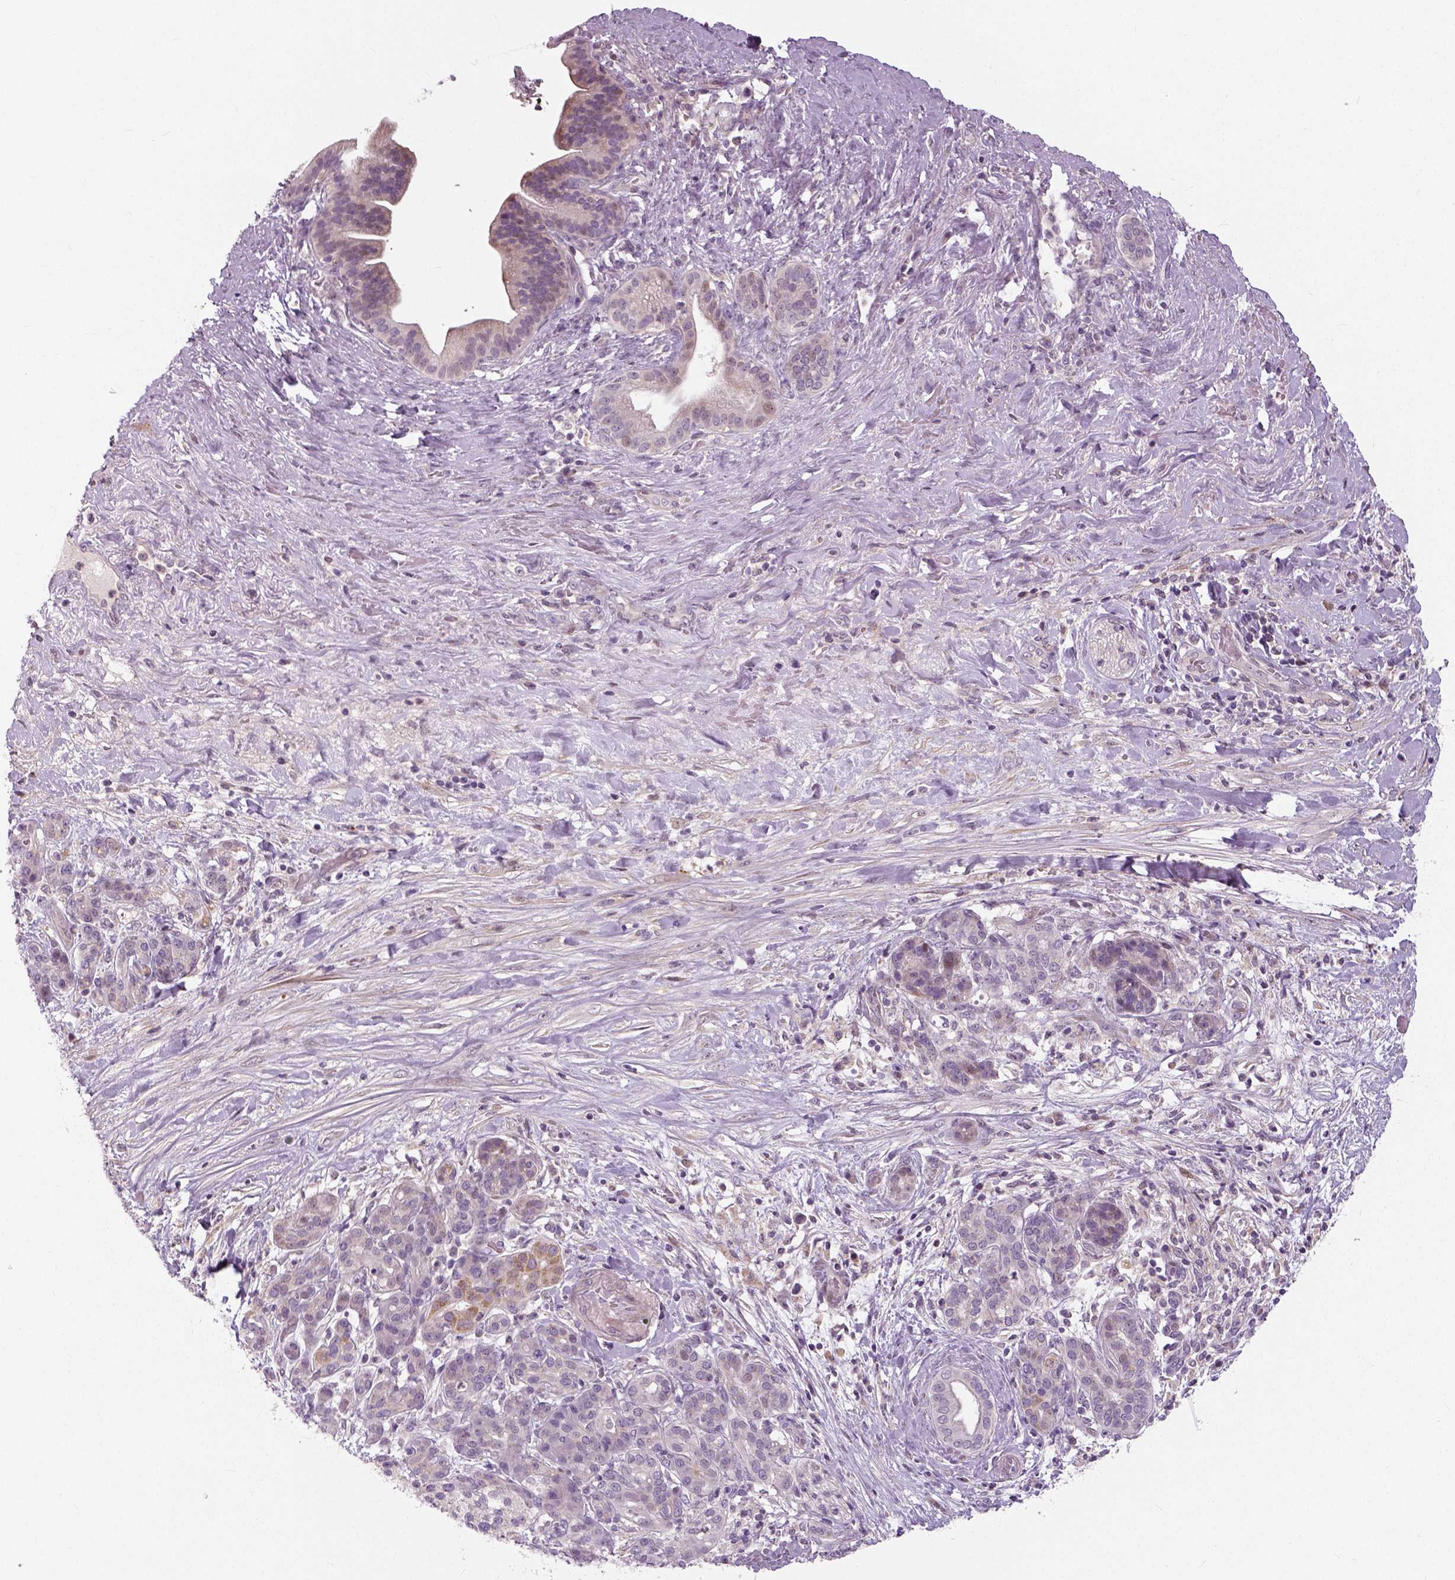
{"staining": {"intensity": "negative", "quantity": "none", "location": "none"}, "tissue": "pancreatic cancer", "cell_type": "Tumor cells", "image_type": "cancer", "snomed": [{"axis": "morphology", "description": "Adenocarcinoma, NOS"}, {"axis": "topography", "description": "Pancreas"}], "caption": "An image of human pancreatic cancer (adenocarcinoma) is negative for staining in tumor cells.", "gene": "NECAB1", "patient": {"sex": "male", "age": 44}}